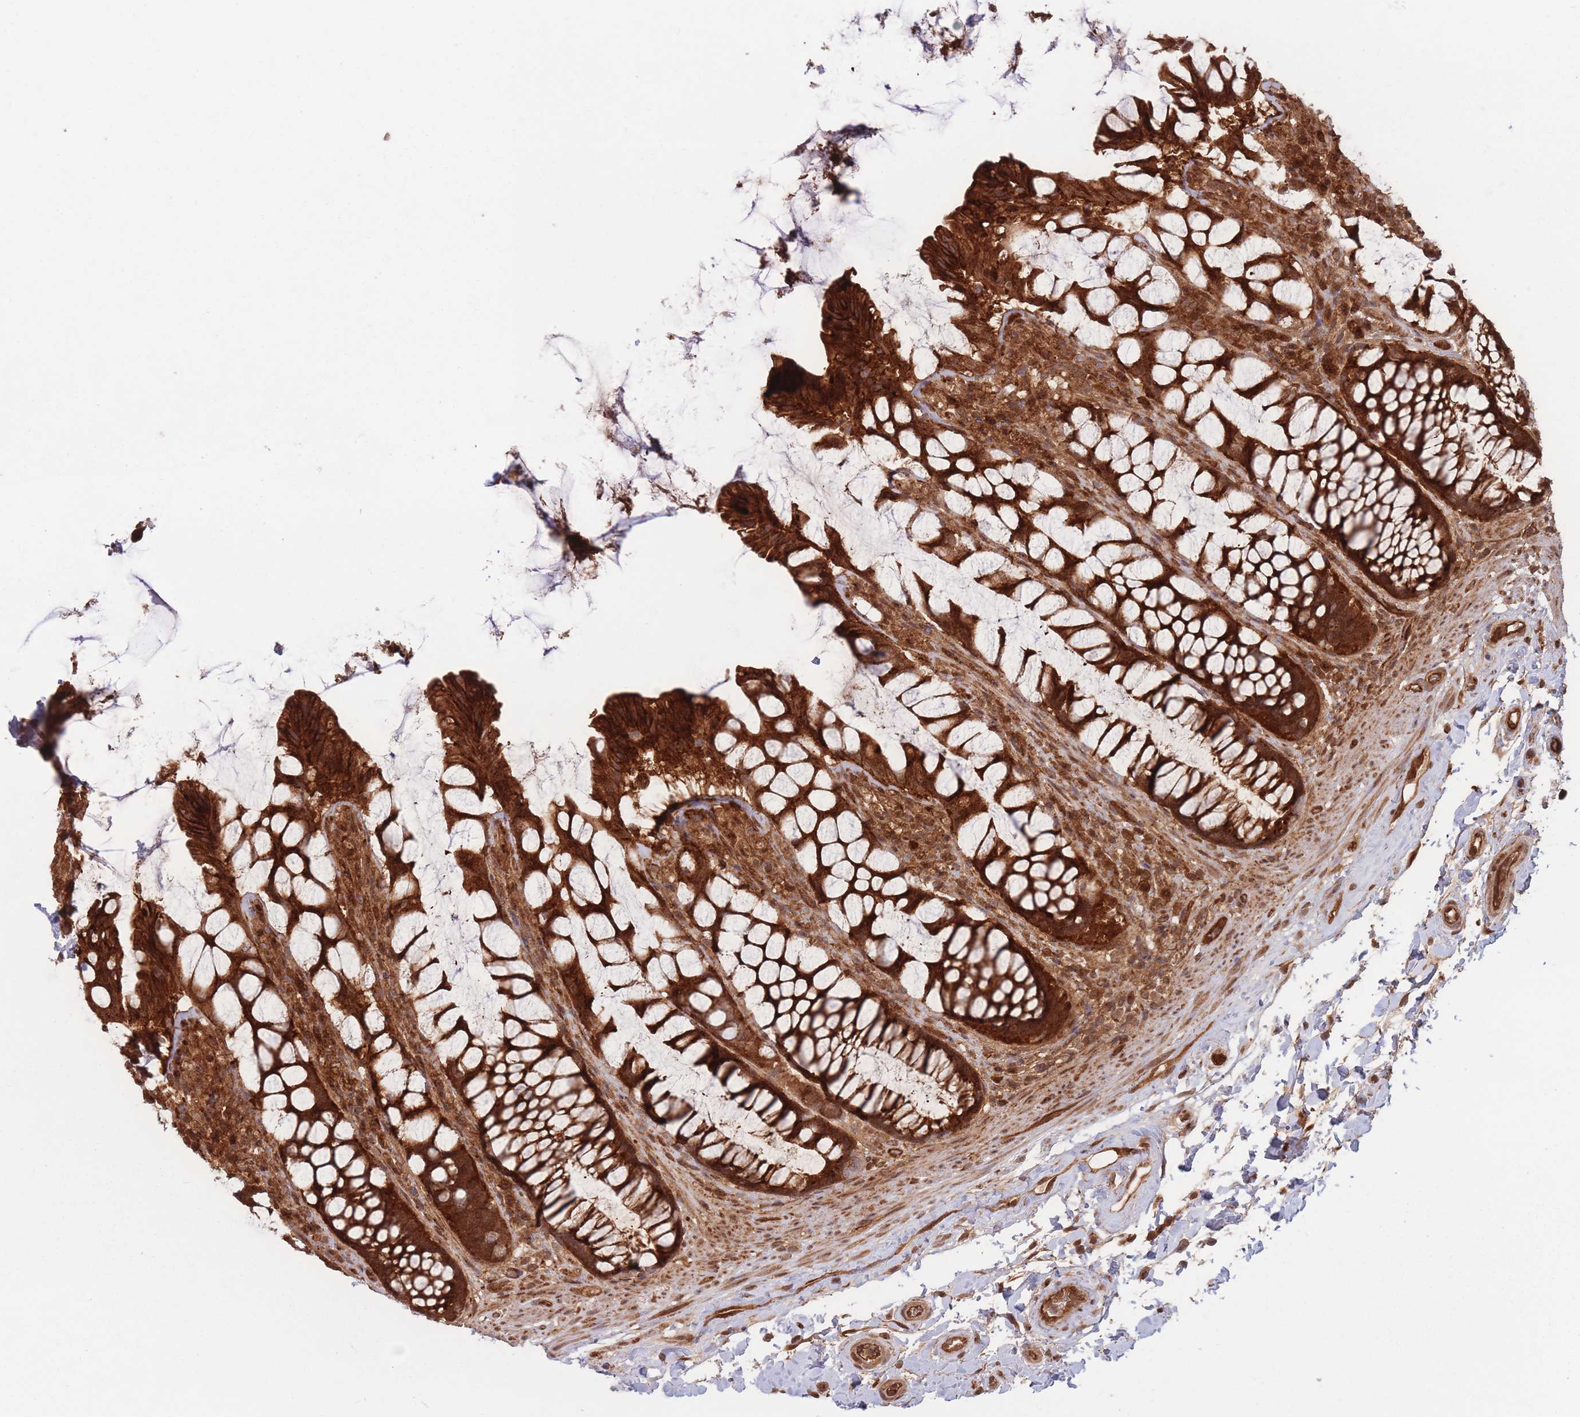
{"staining": {"intensity": "strong", "quantity": ">75%", "location": "cytoplasmic/membranous"}, "tissue": "rectum", "cell_type": "Glandular cells", "image_type": "normal", "snomed": [{"axis": "morphology", "description": "Normal tissue, NOS"}, {"axis": "topography", "description": "Rectum"}], "caption": "Human rectum stained with a brown dye demonstrates strong cytoplasmic/membranous positive staining in about >75% of glandular cells.", "gene": "PODXL2", "patient": {"sex": "female", "age": 58}}